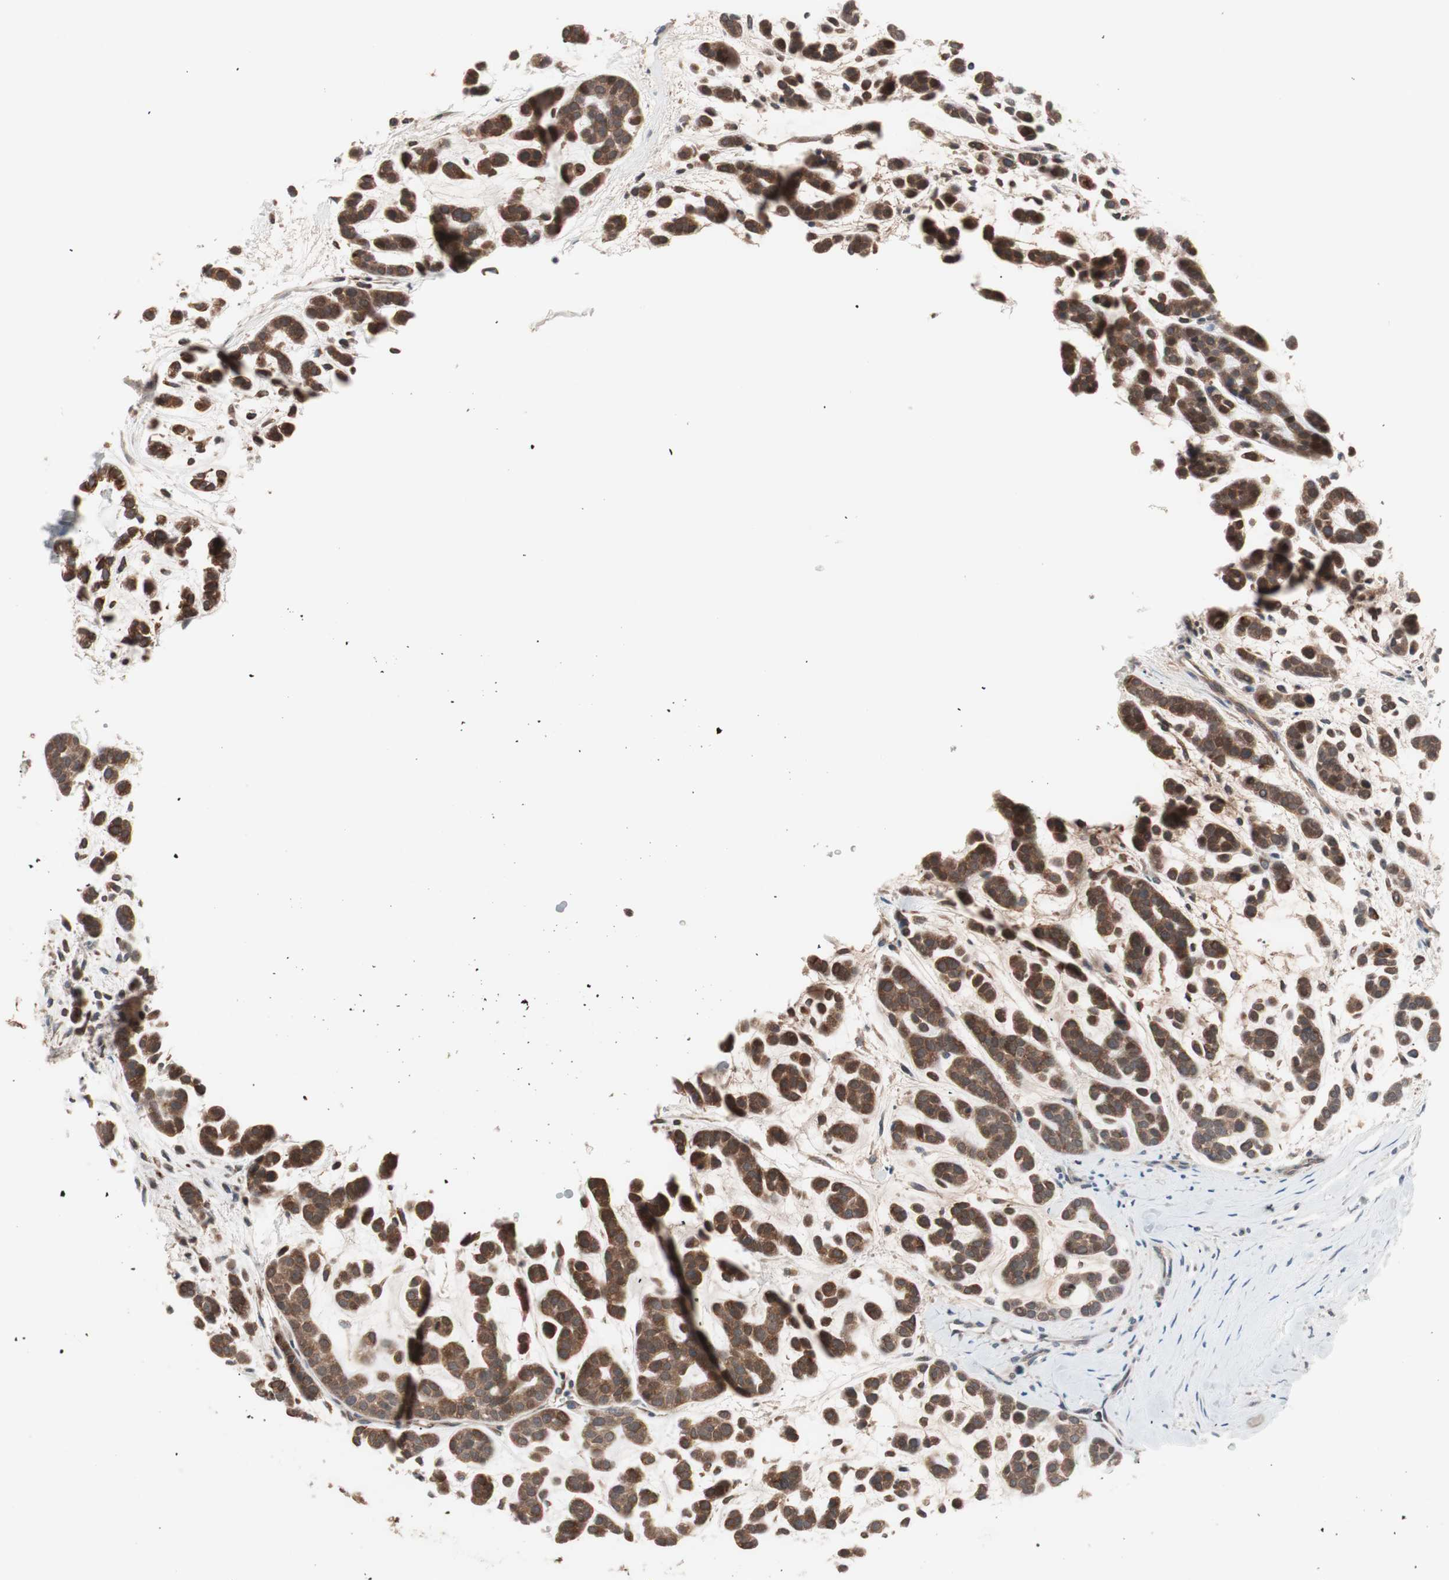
{"staining": {"intensity": "strong", "quantity": ">75%", "location": "cytoplasmic/membranous"}, "tissue": "head and neck cancer", "cell_type": "Tumor cells", "image_type": "cancer", "snomed": [{"axis": "morphology", "description": "Adenocarcinoma, NOS"}, {"axis": "morphology", "description": "Adenoma, NOS"}, {"axis": "topography", "description": "Head-Neck"}], "caption": "Protein expression analysis of adenoma (head and neck) reveals strong cytoplasmic/membranous expression in about >75% of tumor cells.", "gene": "HMBS", "patient": {"sex": "female", "age": 55}}